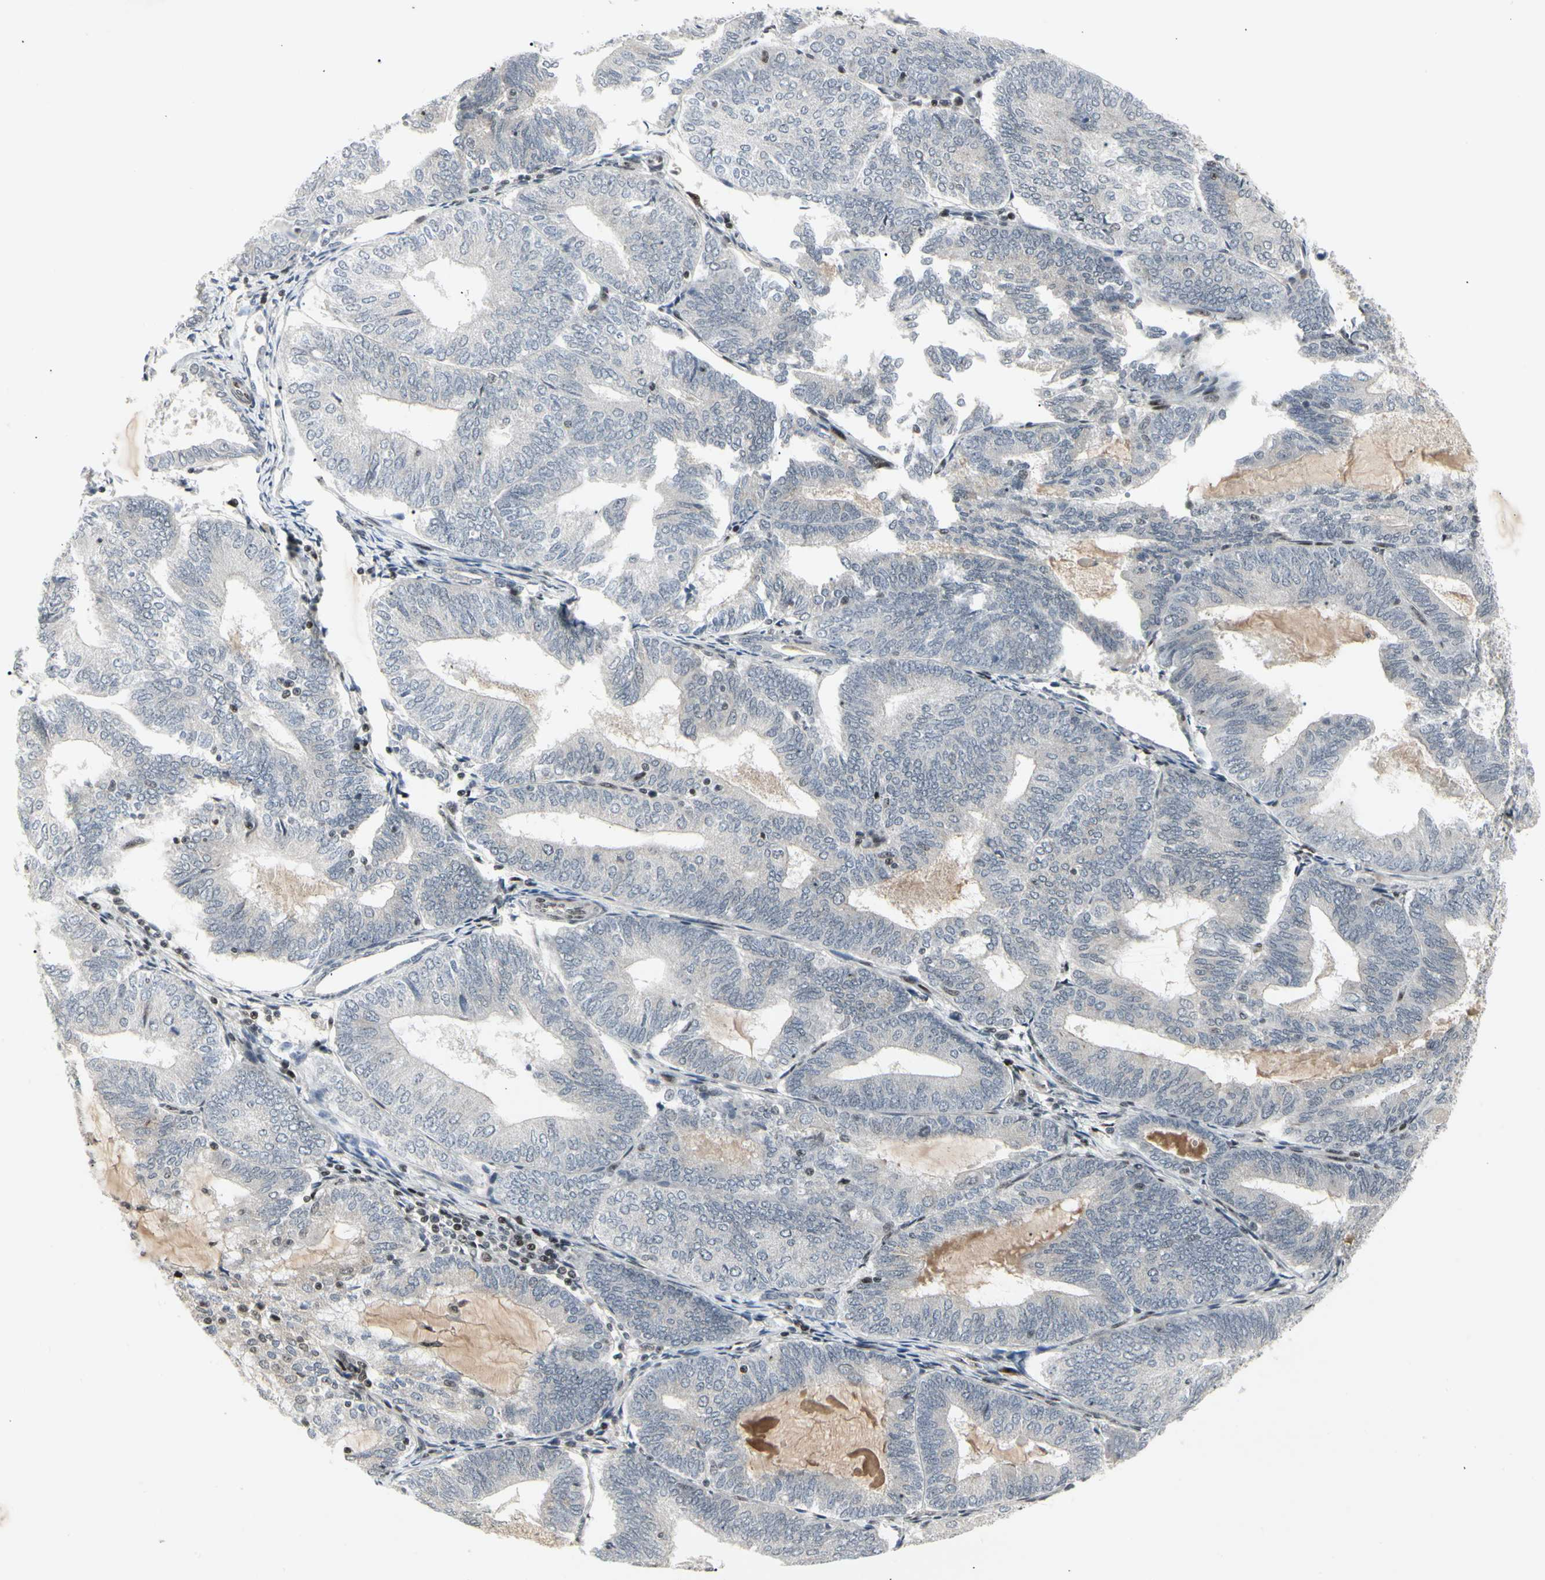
{"staining": {"intensity": "negative", "quantity": "none", "location": "none"}, "tissue": "endometrial cancer", "cell_type": "Tumor cells", "image_type": "cancer", "snomed": [{"axis": "morphology", "description": "Adenocarcinoma, NOS"}, {"axis": "topography", "description": "Endometrium"}], "caption": "Tumor cells are negative for protein expression in human endometrial adenocarcinoma. (DAB (3,3'-diaminobenzidine) IHC, high magnification).", "gene": "FOXJ2", "patient": {"sex": "female", "age": 81}}